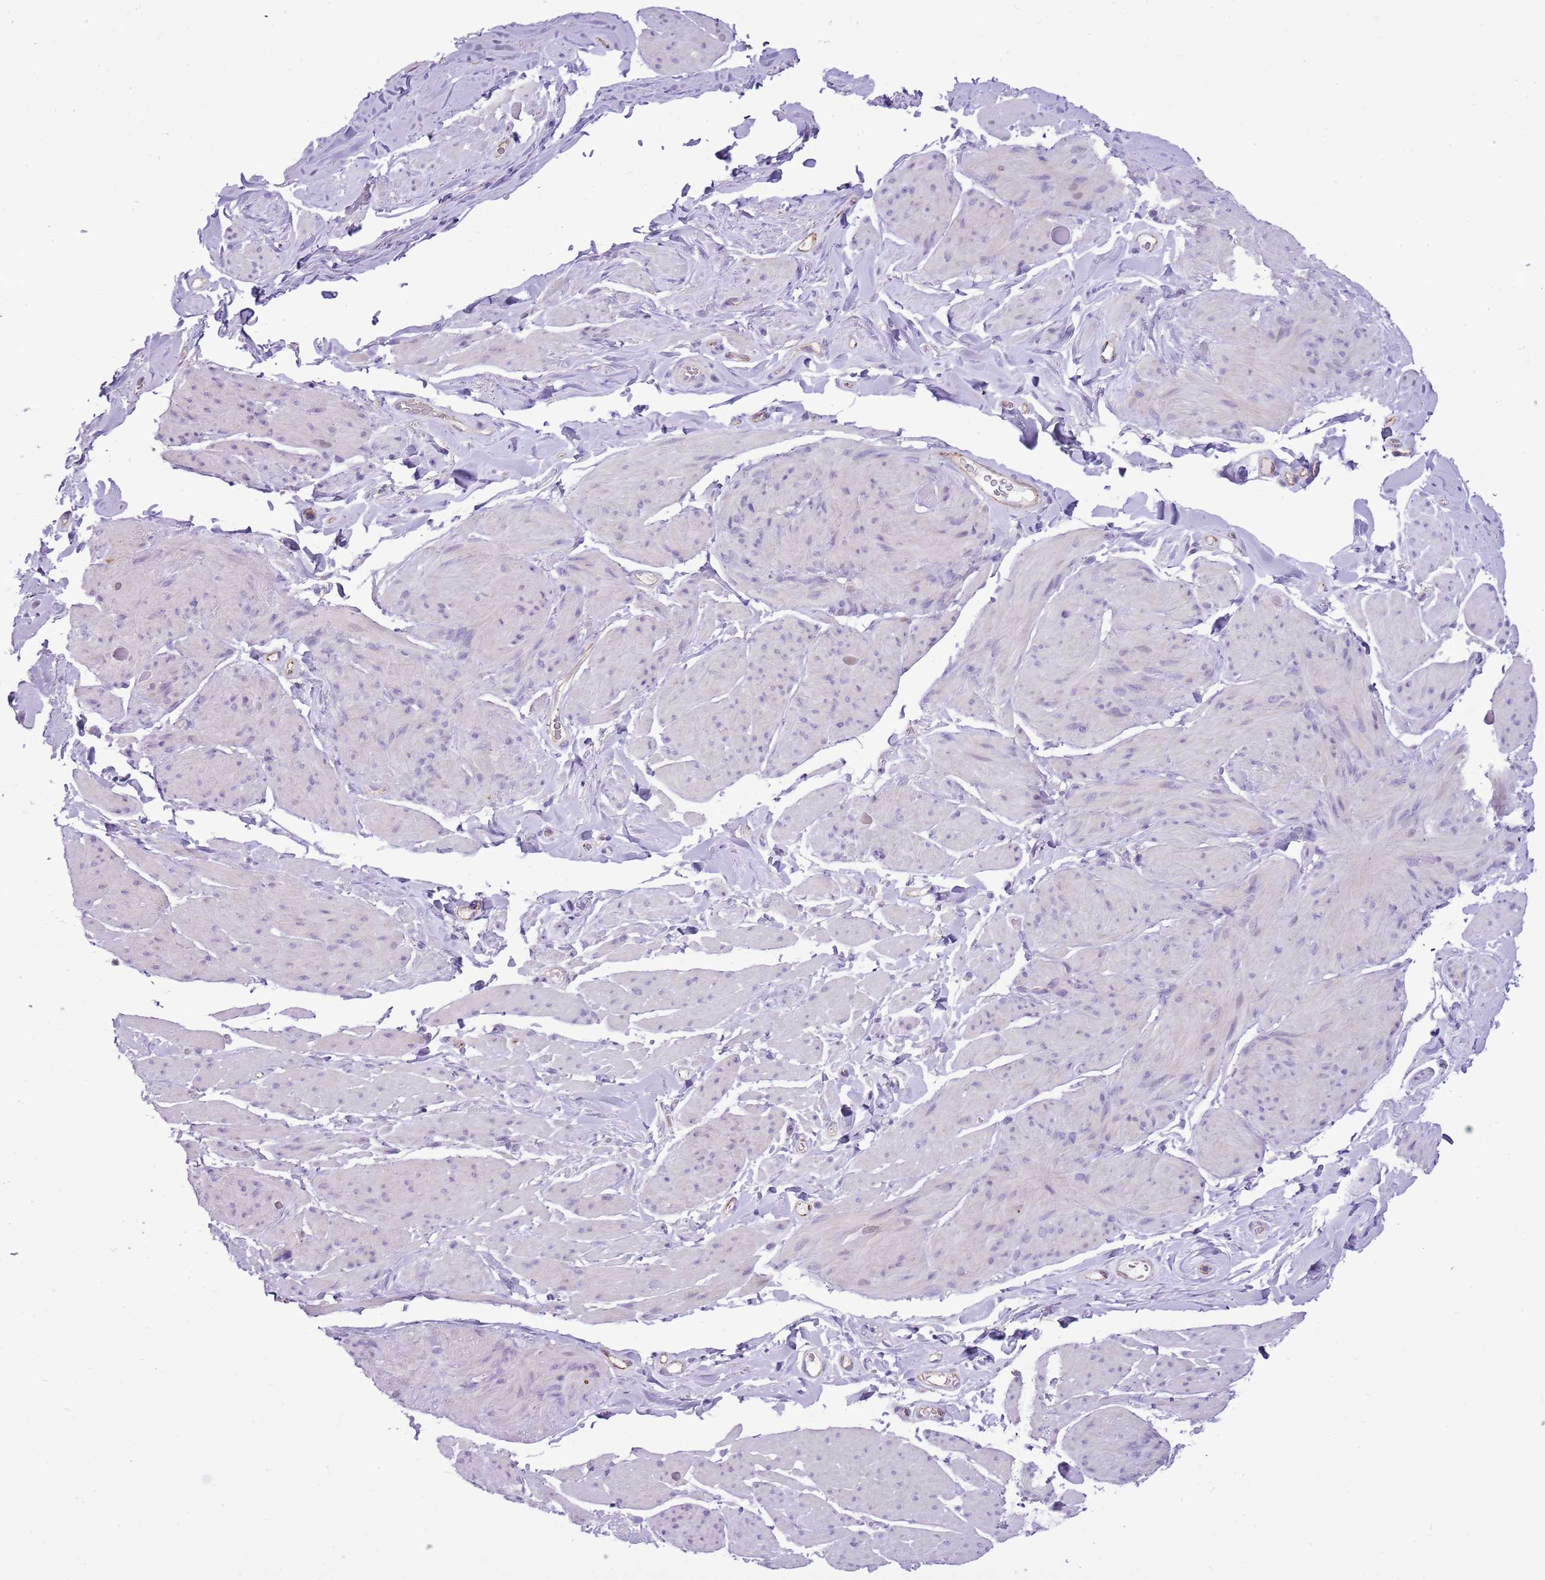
{"staining": {"intensity": "negative", "quantity": "none", "location": "none"}, "tissue": "smooth muscle", "cell_type": "Smooth muscle cells", "image_type": "normal", "snomed": [{"axis": "morphology", "description": "Normal tissue, NOS"}, {"axis": "topography", "description": "Smooth muscle"}, {"axis": "topography", "description": "Peripheral nerve tissue"}], "caption": "Micrograph shows no significant protein staining in smooth muscle cells of normal smooth muscle.", "gene": "PCNX1", "patient": {"sex": "male", "age": 69}}